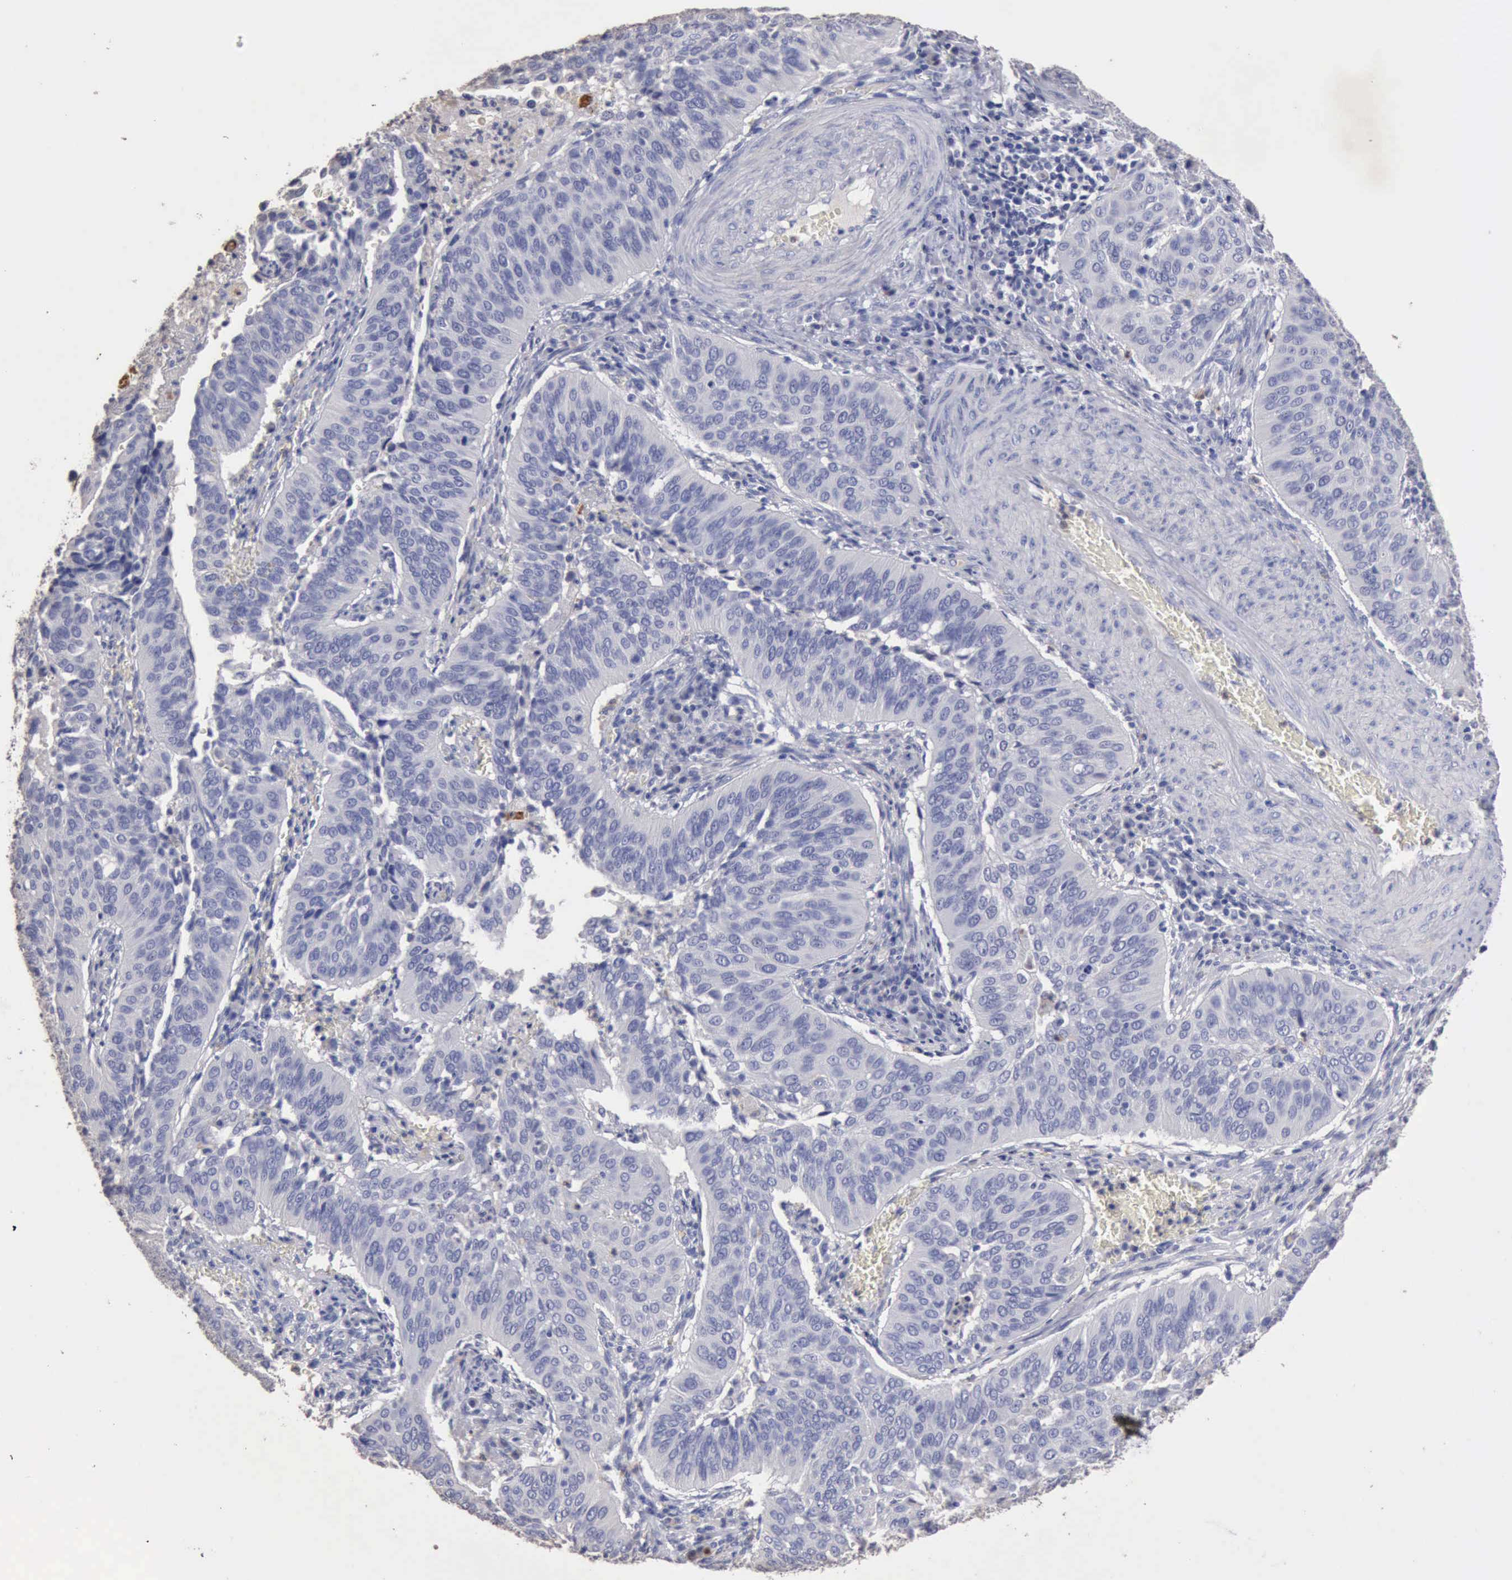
{"staining": {"intensity": "negative", "quantity": "none", "location": "none"}, "tissue": "cervical cancer", "cell_type": "Tumor cells", "image_type": "cancer", "snomed": [{"axis": "morphology", "description": "Squamous cell carcinoma, NOS"}, {"axis": "topography", "description": "Cervix"}], "caption": "The IHC micrograph has no significant expression in tumor cells of cervical squamous cell carcinoma tissue.", "gene": "KRT6B", "patient": {"sex": "female", "age": 39}}